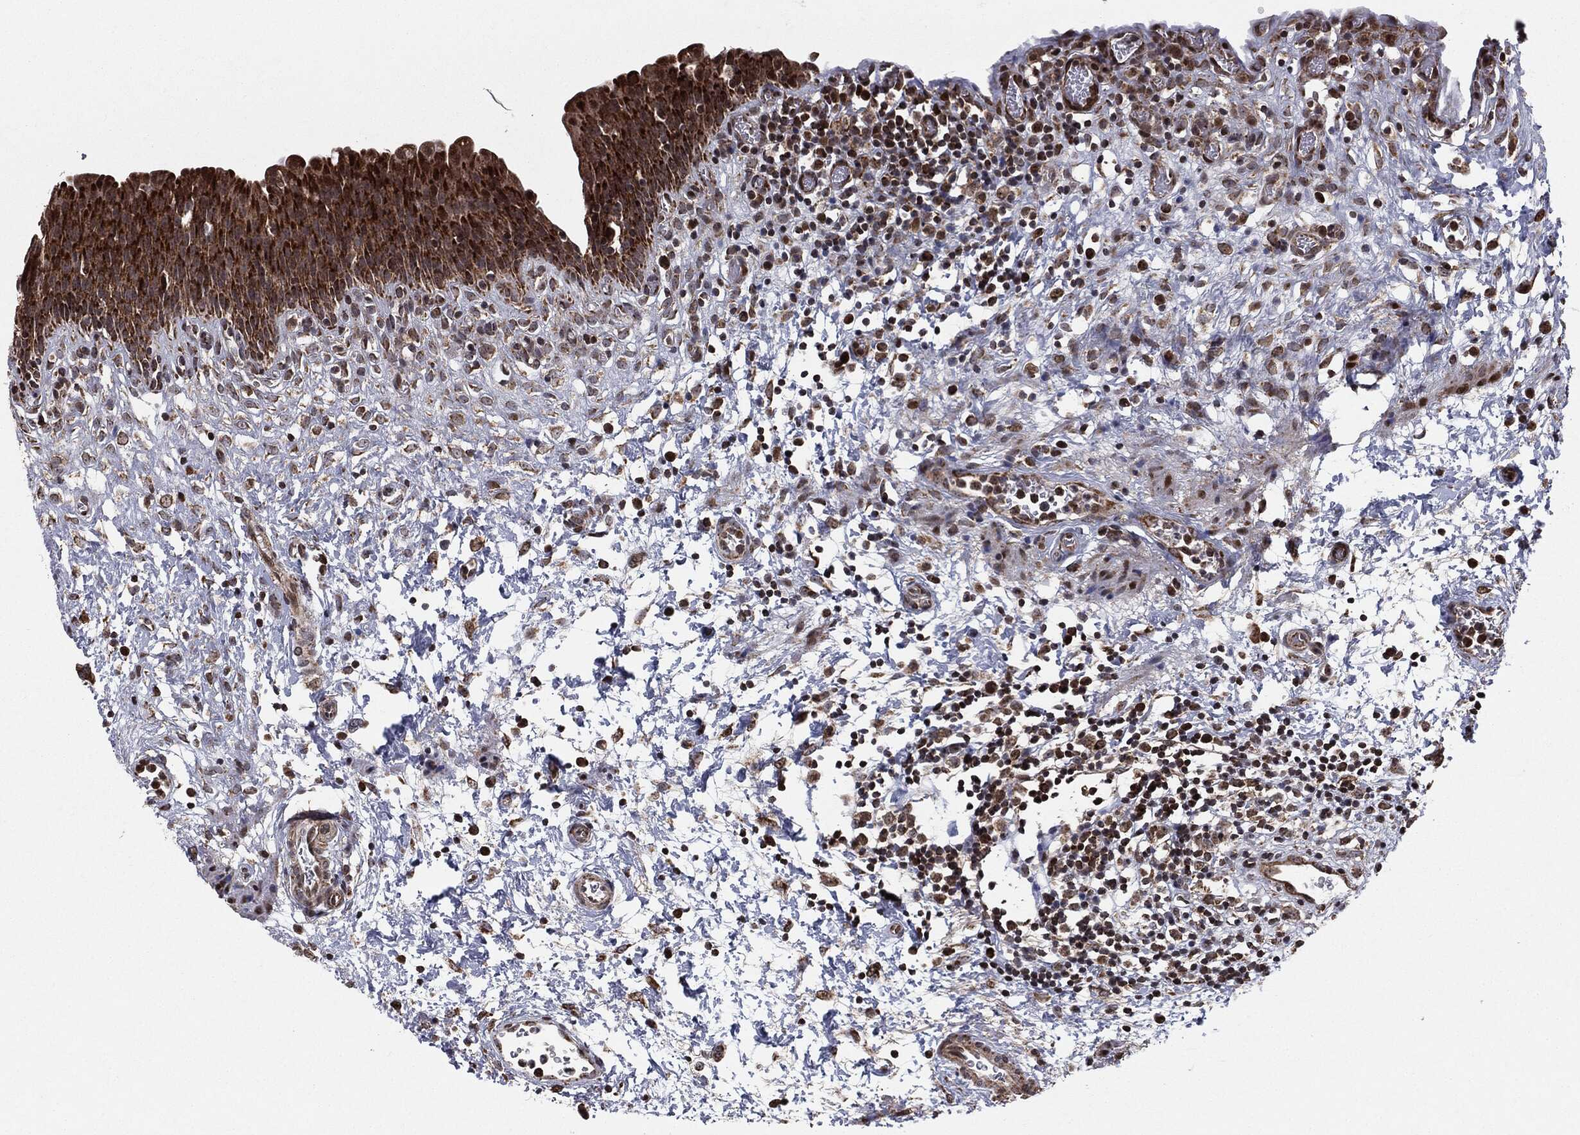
{"staining": {"intensity": "strong", "quantity": ">75%", "location": "cytoplasmic/membranous"}, "tissue": "urinary bladder", "cell_type": "Urothelial cells", "image_type": "normal", "snomed": [{"axis": "morphology", "description": "Normal tissue, NOS"}, {"axis": "topography", "description": "Urinary bladder"}], "caption": "About >75% of urothelial cells in benign human urinary bladder show strong cytoplasmic/membranous protein staining as visualized by brown immunohistochemical staining.", "gene": "CHCHD2", "patient": {"sex": "male", "age": 37}}